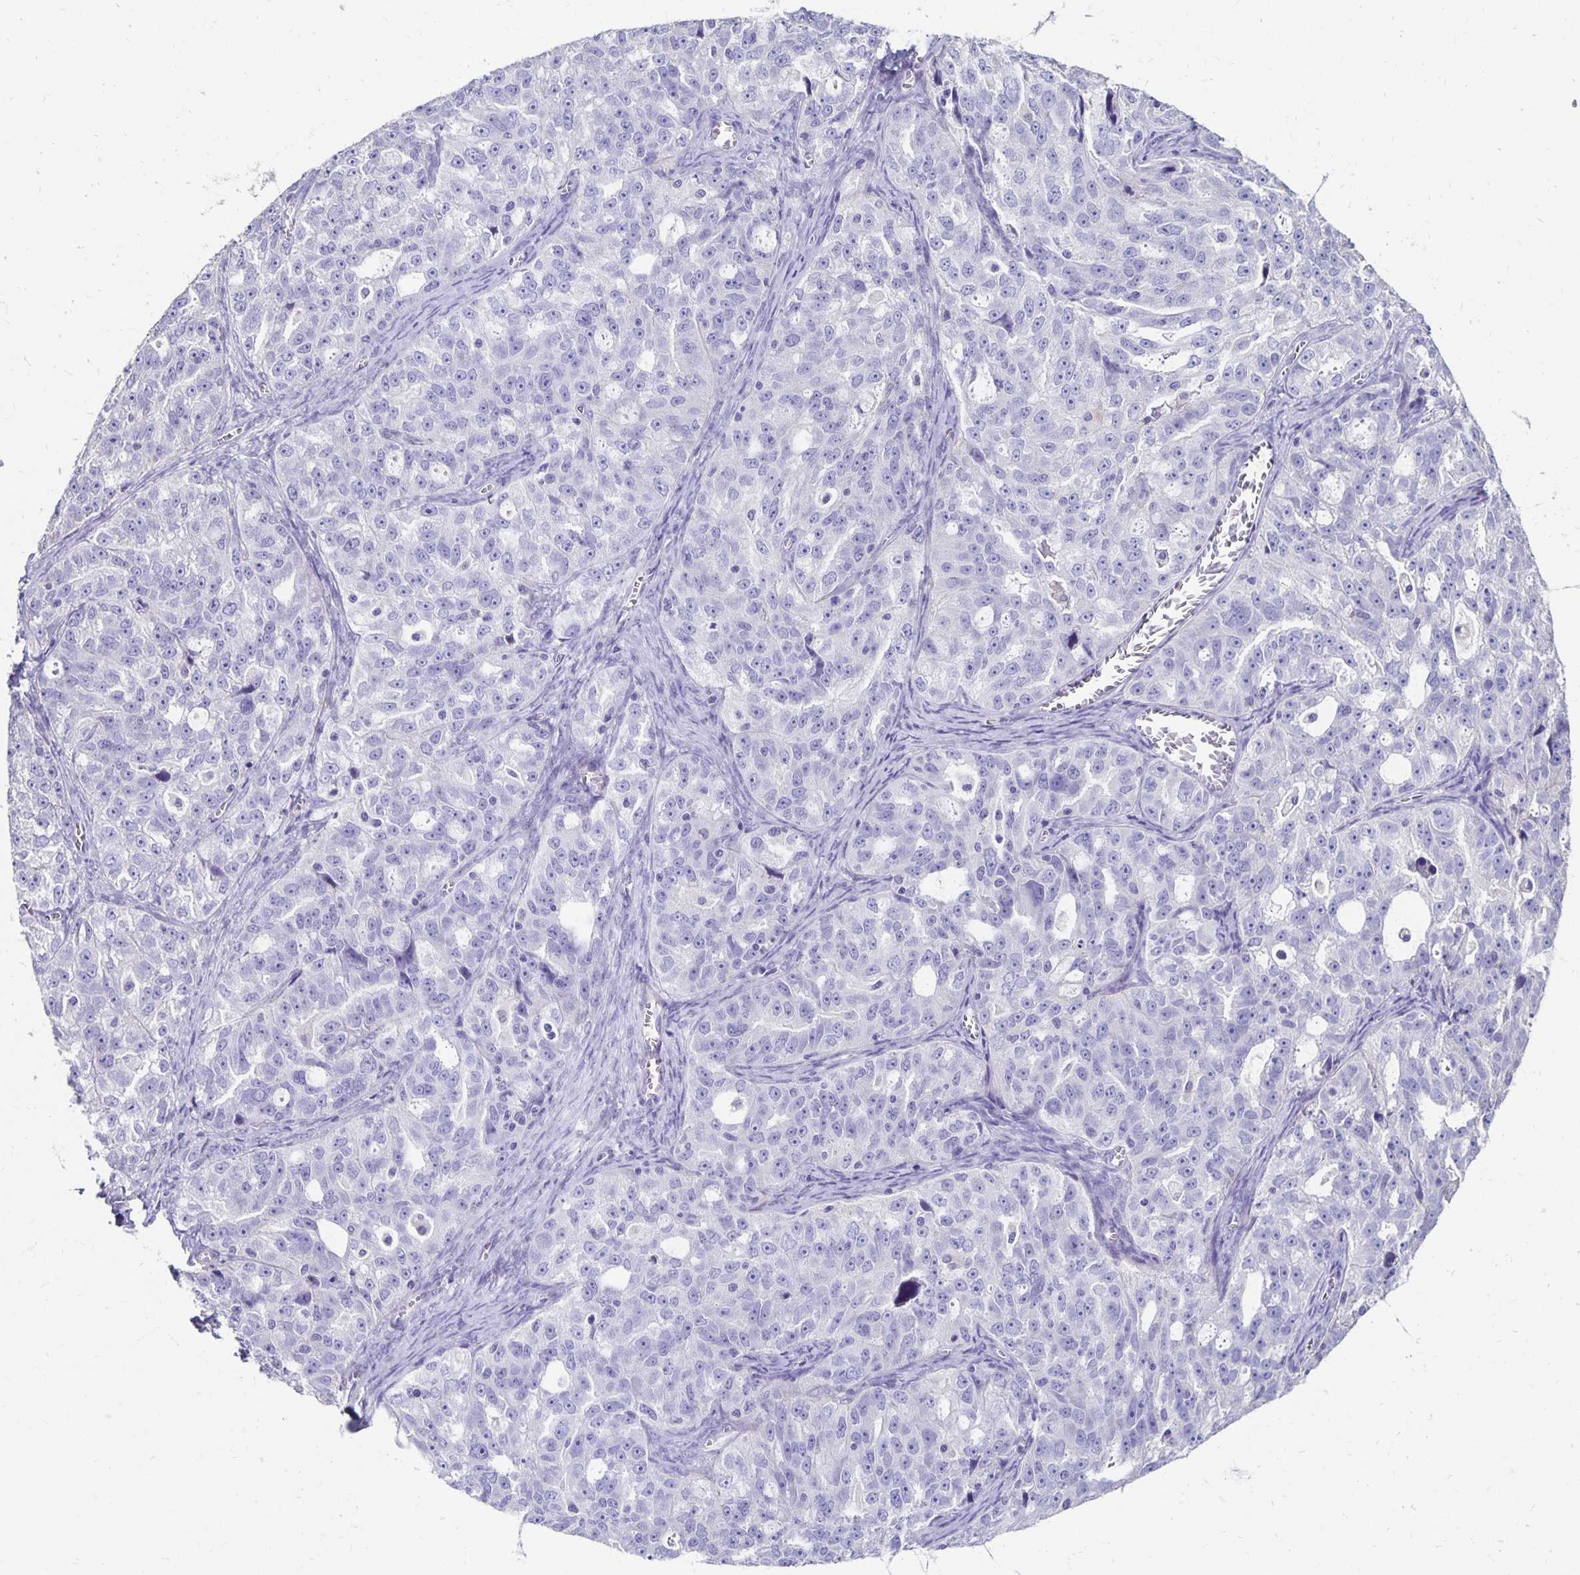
{"staining": {"intensity": "negative", "quantity": "none", "location": "none"}, "tissue": "ovarian cancer", "cell_type": "Tumor cells", "image_type": "cancer", "snomed": [{"axis": "morphology", "description": "Cystadenocarcinoma, serous, NOS"}, {"axis": "topography", "description": "Ovary"}], "caption": "DAB (3,3'-diaminobenzidine) immunohistochemical staining of human ovarian cancer (serous cystadenocarcinoma) displays no significant positivity in tumor cells.", "gene": "DYNLT4", "patient": {"sex": "female", "age": 51}}